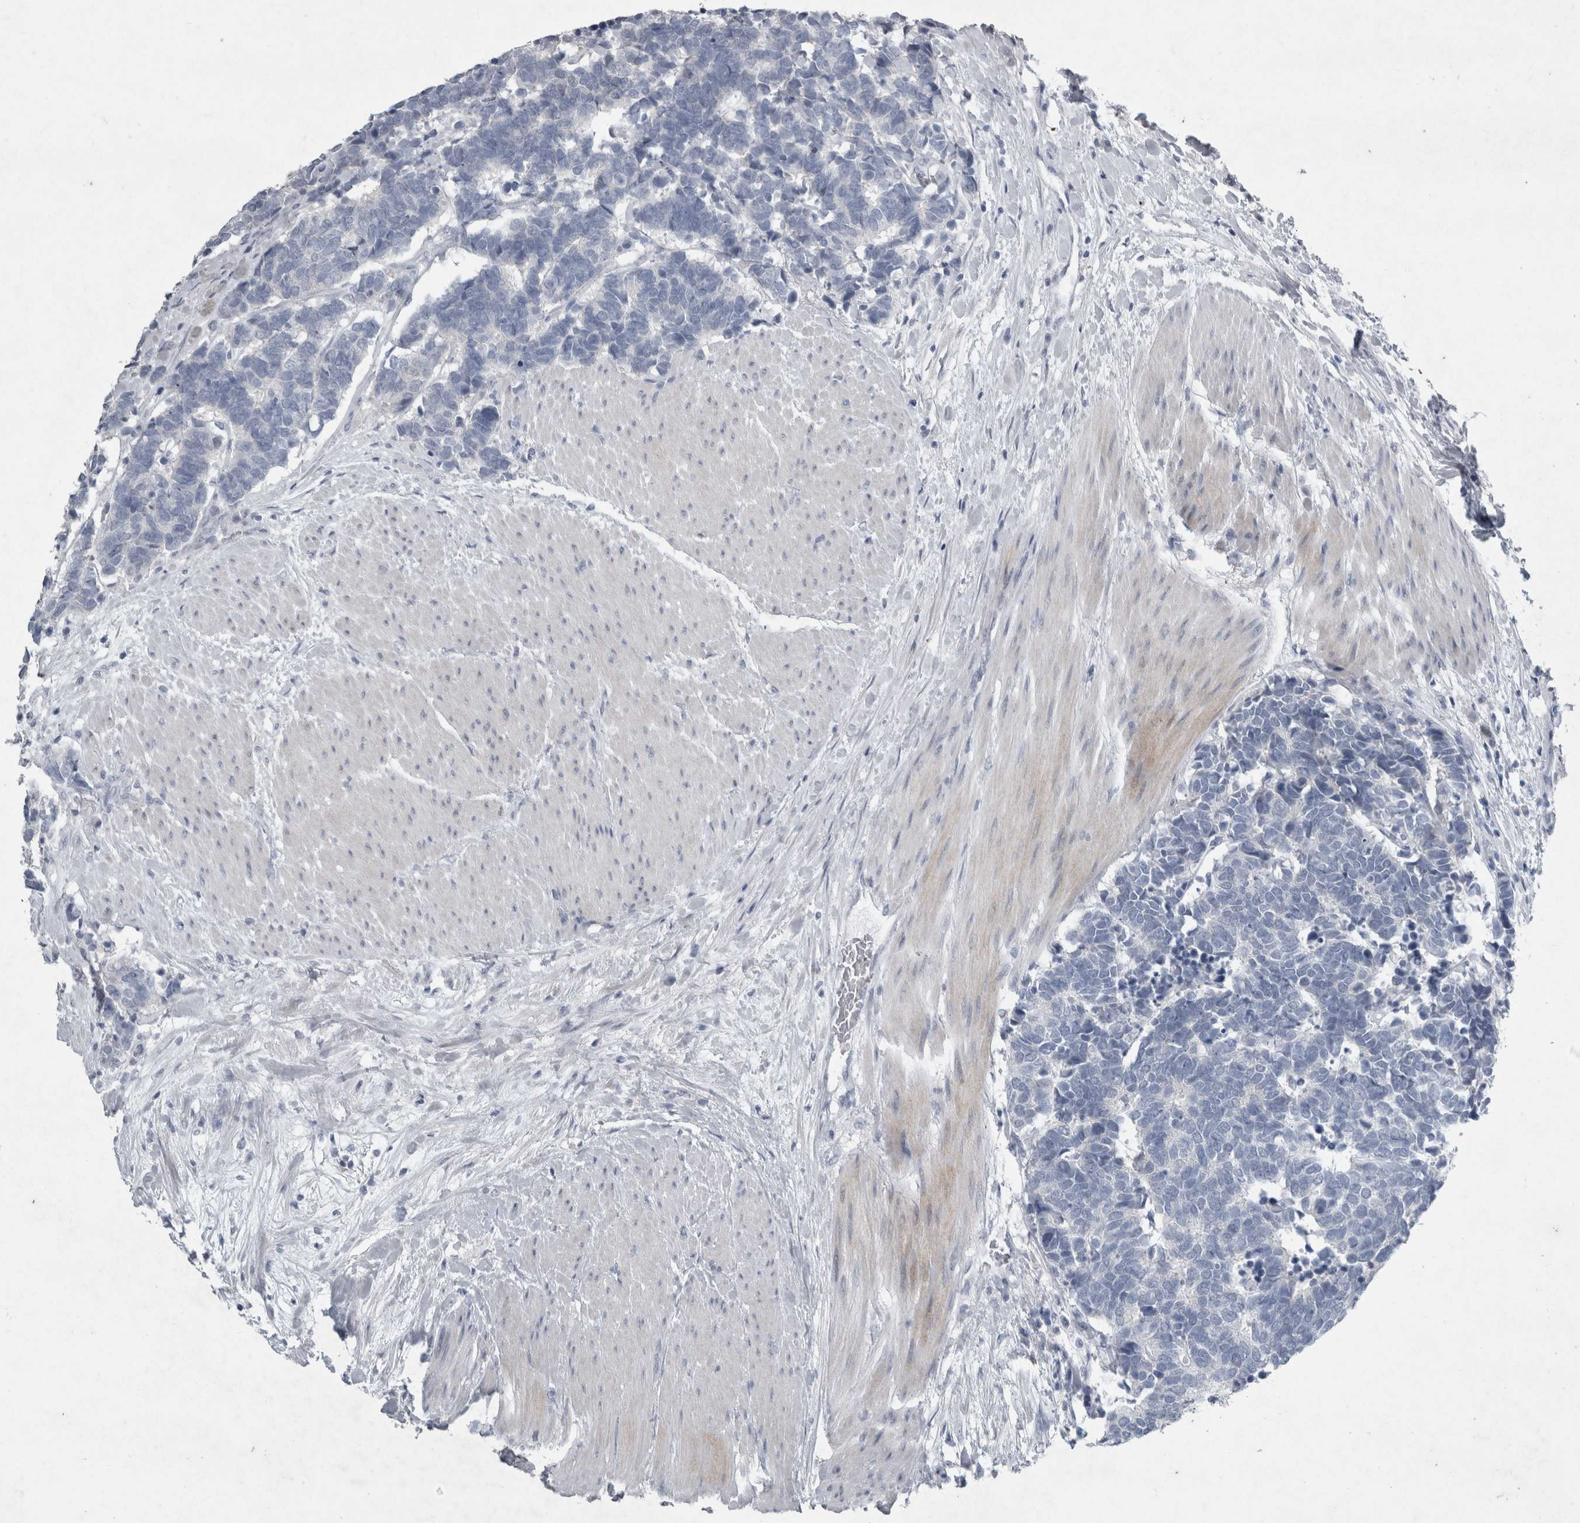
{"staining": {"intensity": "negative", "quantity": "none", "location": "none"}, "tissue": "carcinoid", "cell_type": "Tumor cells", "image_type": "cancer", "snomed": [{"axis": "morphology", "description": "Carcinoma, NOS"}, {"axis": "morphology", "description": "Carcinoid, malignant, NOS"}, {"axis": "topography", "description": "Urinary bladder"}], "caption": "Immunohistochemistry photomicrograph of human carcinoid stained for a protein (brown), which exhibits no positivity in tumor cells.", "gene": "PDX1", "patient": {"sex": "male", "age": 57}}